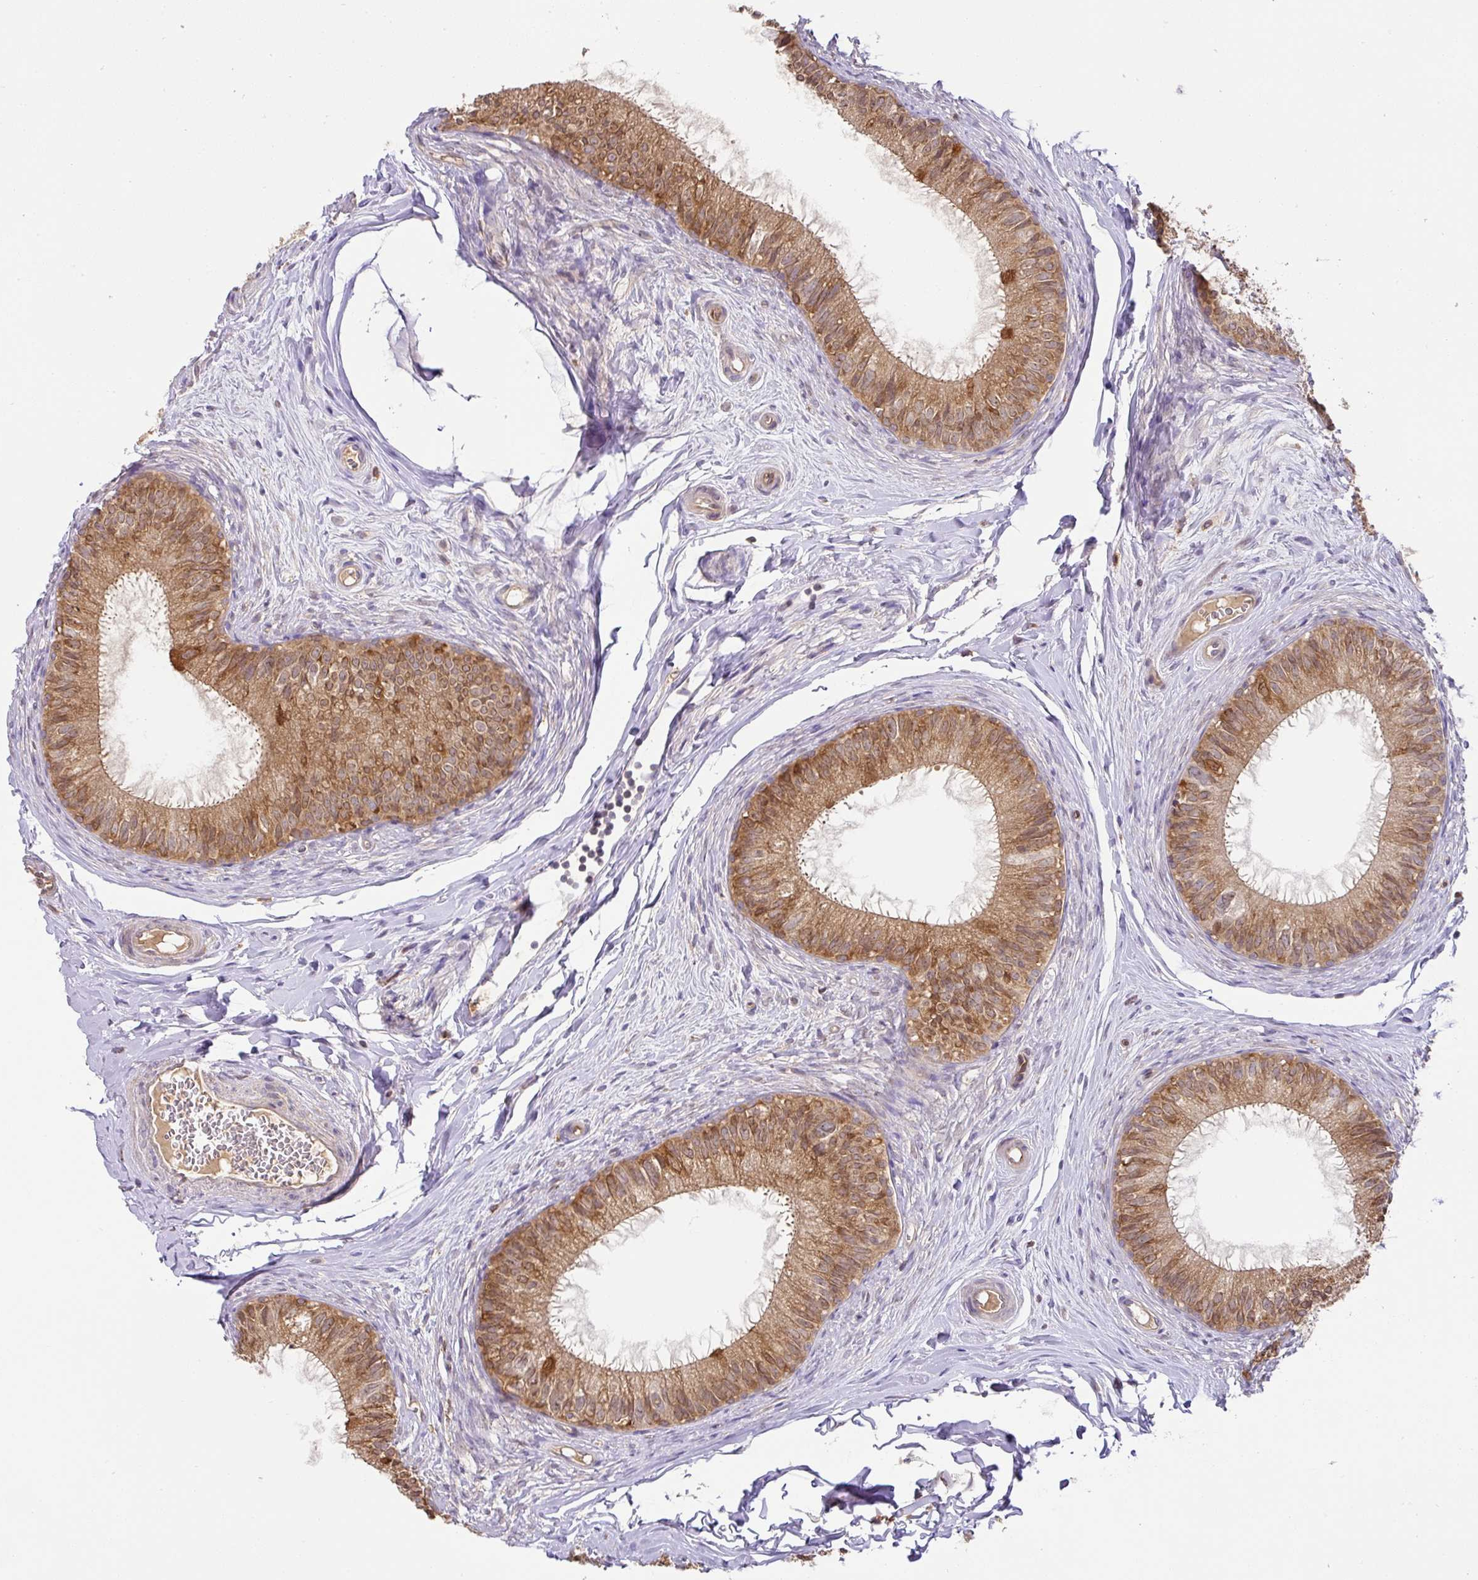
{"staining": {"intensity": "moderate", "quantity": ">75%", "location": "cytoplasmic/membranous,nuclear"}, "tissue": "epididymis", "cell_type": "Glandular cells", "image_type": "normal", "snomed": [{"axis": "morphology", "description": "Normal tissue, NOS"}, {"axis": "topography", "description": "Epididymis"}], "caption": "Immunohistochemical staining of unremarkable epididymis displays medium levels of moderate cytoplasmic/membranous,nuclear expression in about >75% of glandular cells.", "gene": "GCNT7", "patient": {"sex": "male", "age": 25}}